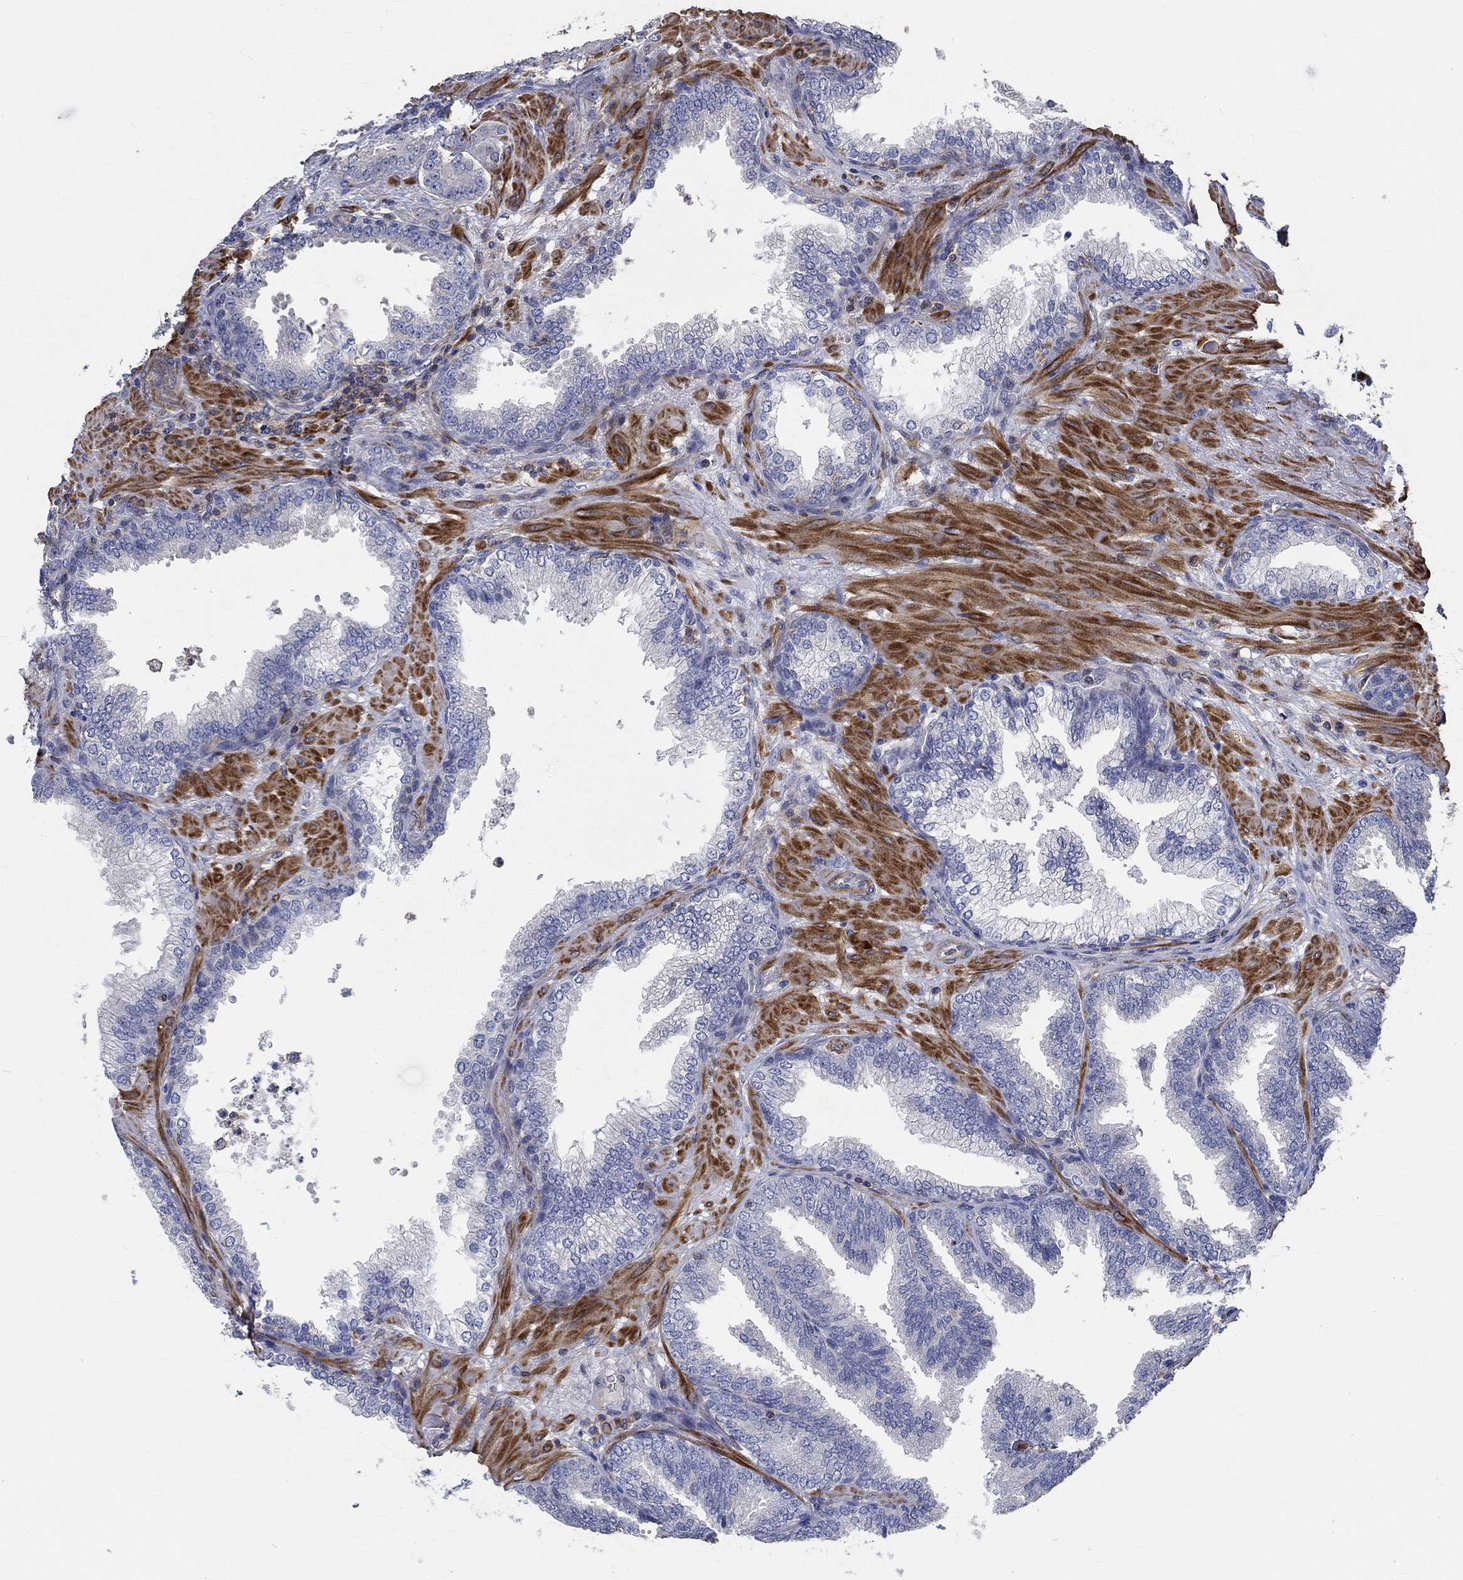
{"staining": {"intensity": "negative", "quantity": "none", "location": "none"}, "tissue": "prostate cancer", "cell_type": "Tumor cells", "image_type": "cancer", "snomed": [{"axis": "morphology", "description": "Adenocarcinoma, Low grade"}, {"axis": "topography", "description": "Prostate"}], "caption": "The micrograph reveals no significant positivity in tumor cells of prostate cancer (adenocarcinoma (low-grade)). Brightfield microscopy of immunohistochemistry (IHC) stained with DAB (3,3'-diaminobenzidine) (brown) and hematoxylin (blue), captured at high magnification.", "gene": "TNFAIP8L3", "patient": {"sex": "male", "age": 68}}